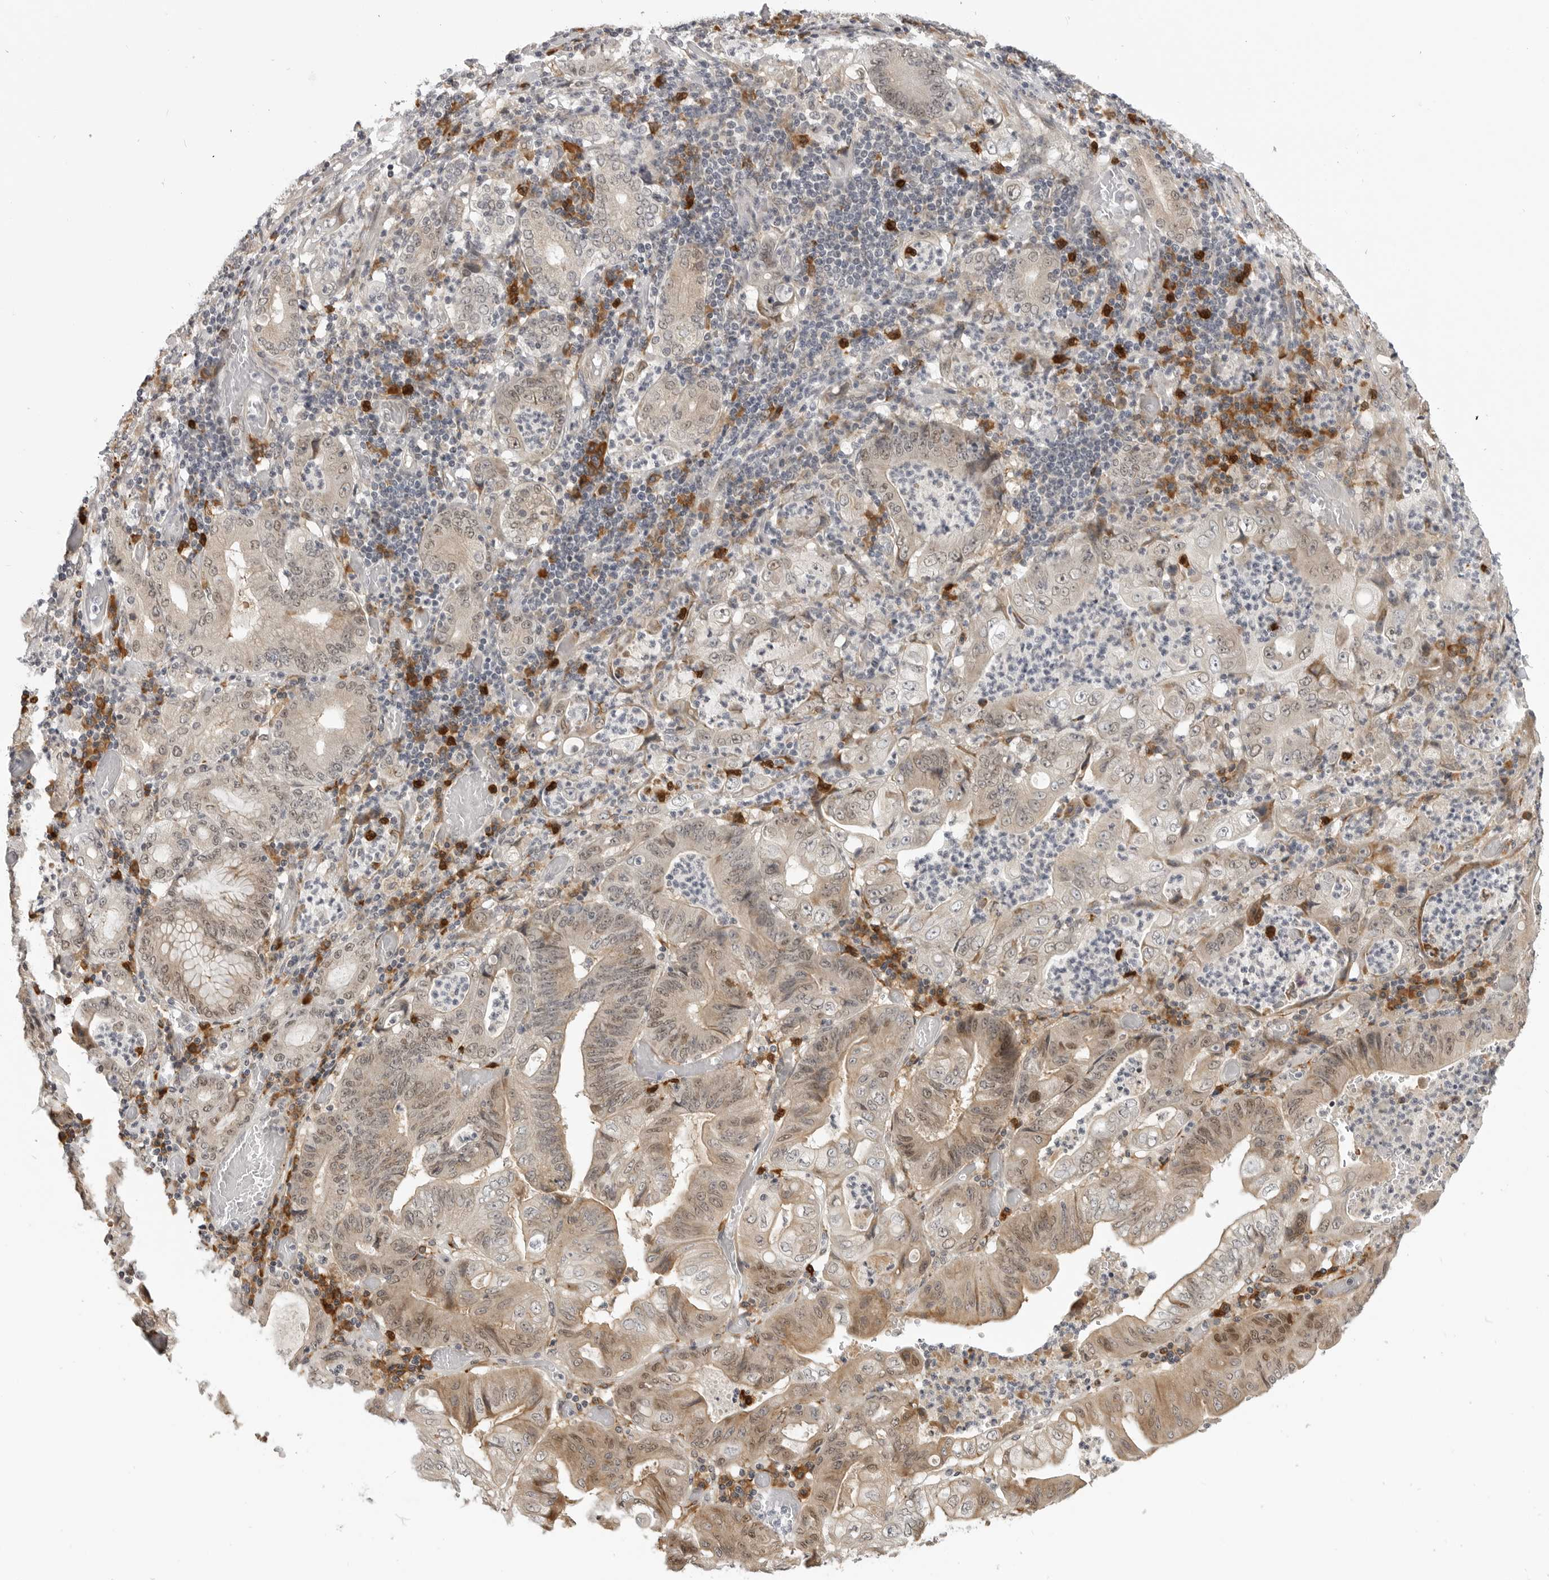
{"staining": {"intensity": "weak", "quantity": "25%-75%", "location": "cytoplasmic/membranous,nuclear"}, "tissue": "stomach cancer", "cell_type": "Tumor cells", "image_type": "cancer", "snomed": [{"axis": "morphology", "description": "Adenocarcinoma, NOS"}, {"axis": "topography", "description": "Stomach"}], "caption": "A brown stain labels weak cytoplasmic/membranous and nuclear expression of a protein in human stomach cancer (adenocarcinoma) tumor cells. (Stains: DAB (3,3'-diaminobenzidine) in brown, nuclei in blue, Microscopy: brightfield microscopy at high magnification).", "gene": "CEP295NL", "patient": {"sex": "female", "age": 73}}